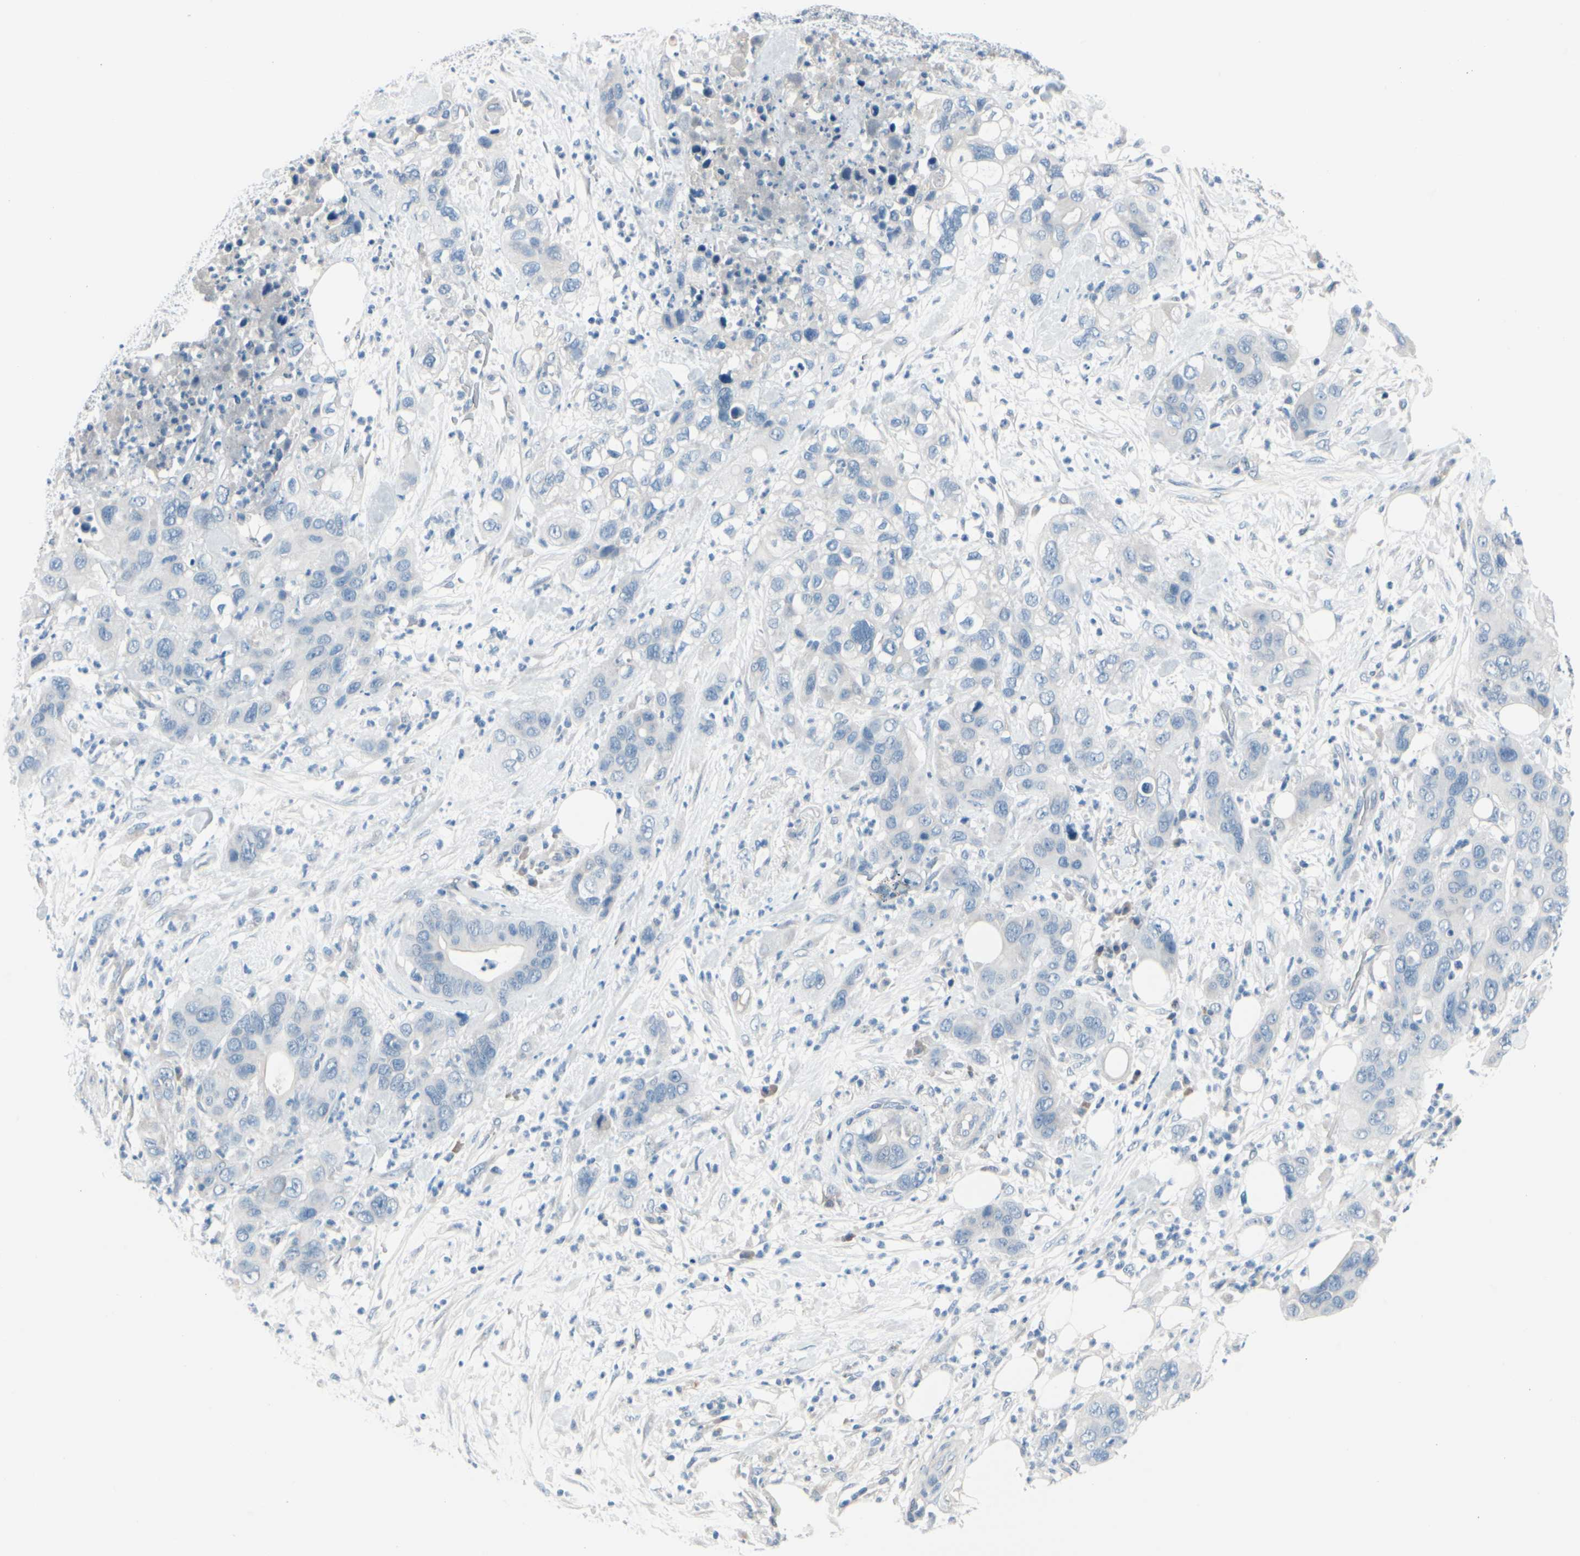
{"staining": {"intensity": "negative", "quantity": "none", "location": "none"}, "tissue": "pancreatic cancer", "cell_type": "Tumor cells", "image_type": "cancer", "snomed": [{"axis": "morphology", "description": "Adenocarcinoma, NOS"}, {"axis": "topography", "description": "Pancreas"}], "caption": "A high-resolution image shows immunohistochemistry staining of adenocarcinoma (pancreatic), which displays no significant staining in tumor cells. The staining was performed using DAB to visualize the protein expression in brown, while the nuclei were stained in blue with hematoxylin (Magnification: 20x).", "gene": "PGR", "patient": {"sex": "female", "age": 71}}